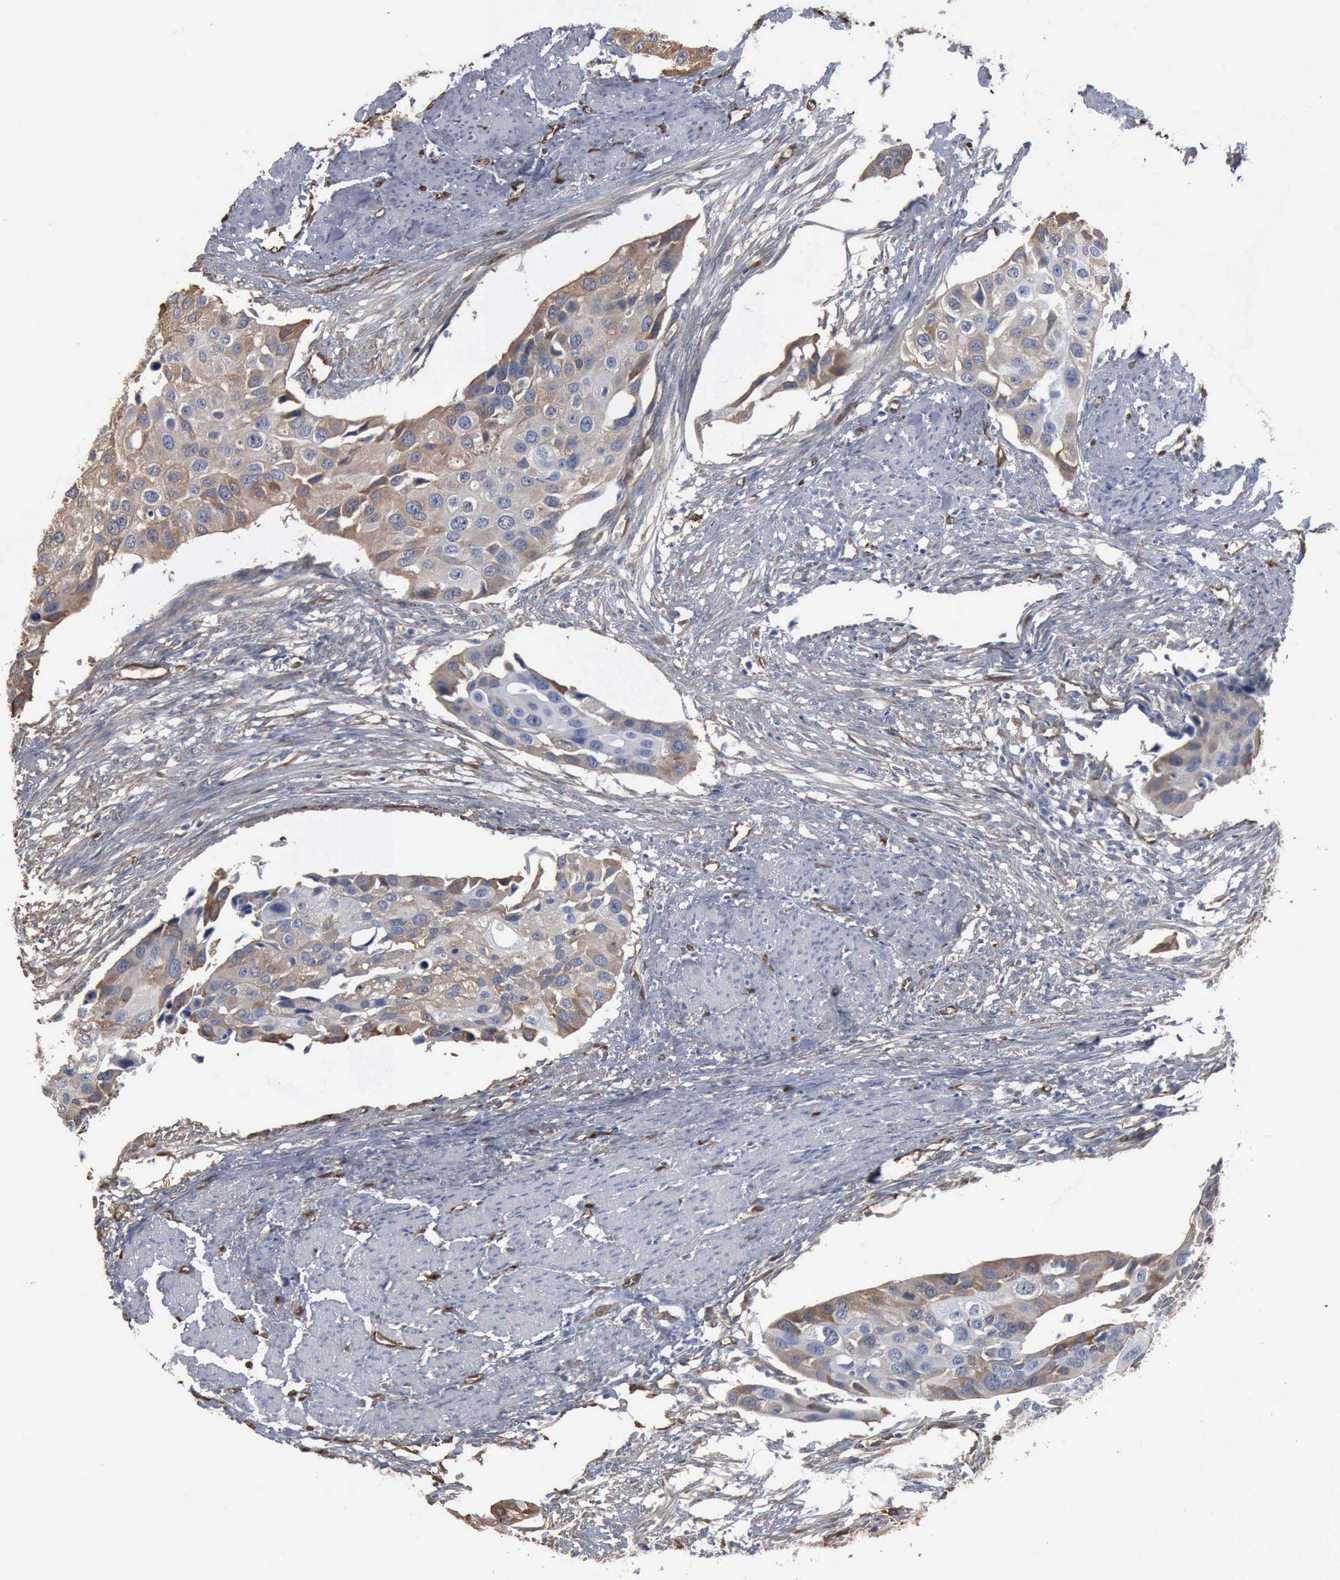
{"staining": {"intensity": "moderate", "quantity": ">75%", "location": "cytoplasmic/membranous"}, "tissue": "urothelial cancer", "cell_type": "Tumor cells", "image_type": "cancer", "snomed": [{"axis": "morphology", "description": "Urothelial carcinoma, High grade"}, {"axis": "topography", "description": "Urinary bladder"}], "caption": "Immunohistochemical staining of human urothelial carcinoma (high-grade) exhibits medium levels of moderate cytoplasmic/membranous expression in approximately >75% of tumor cells.", "gene": "FSCN1", "patient": {"sex": "male", "age": 55}}